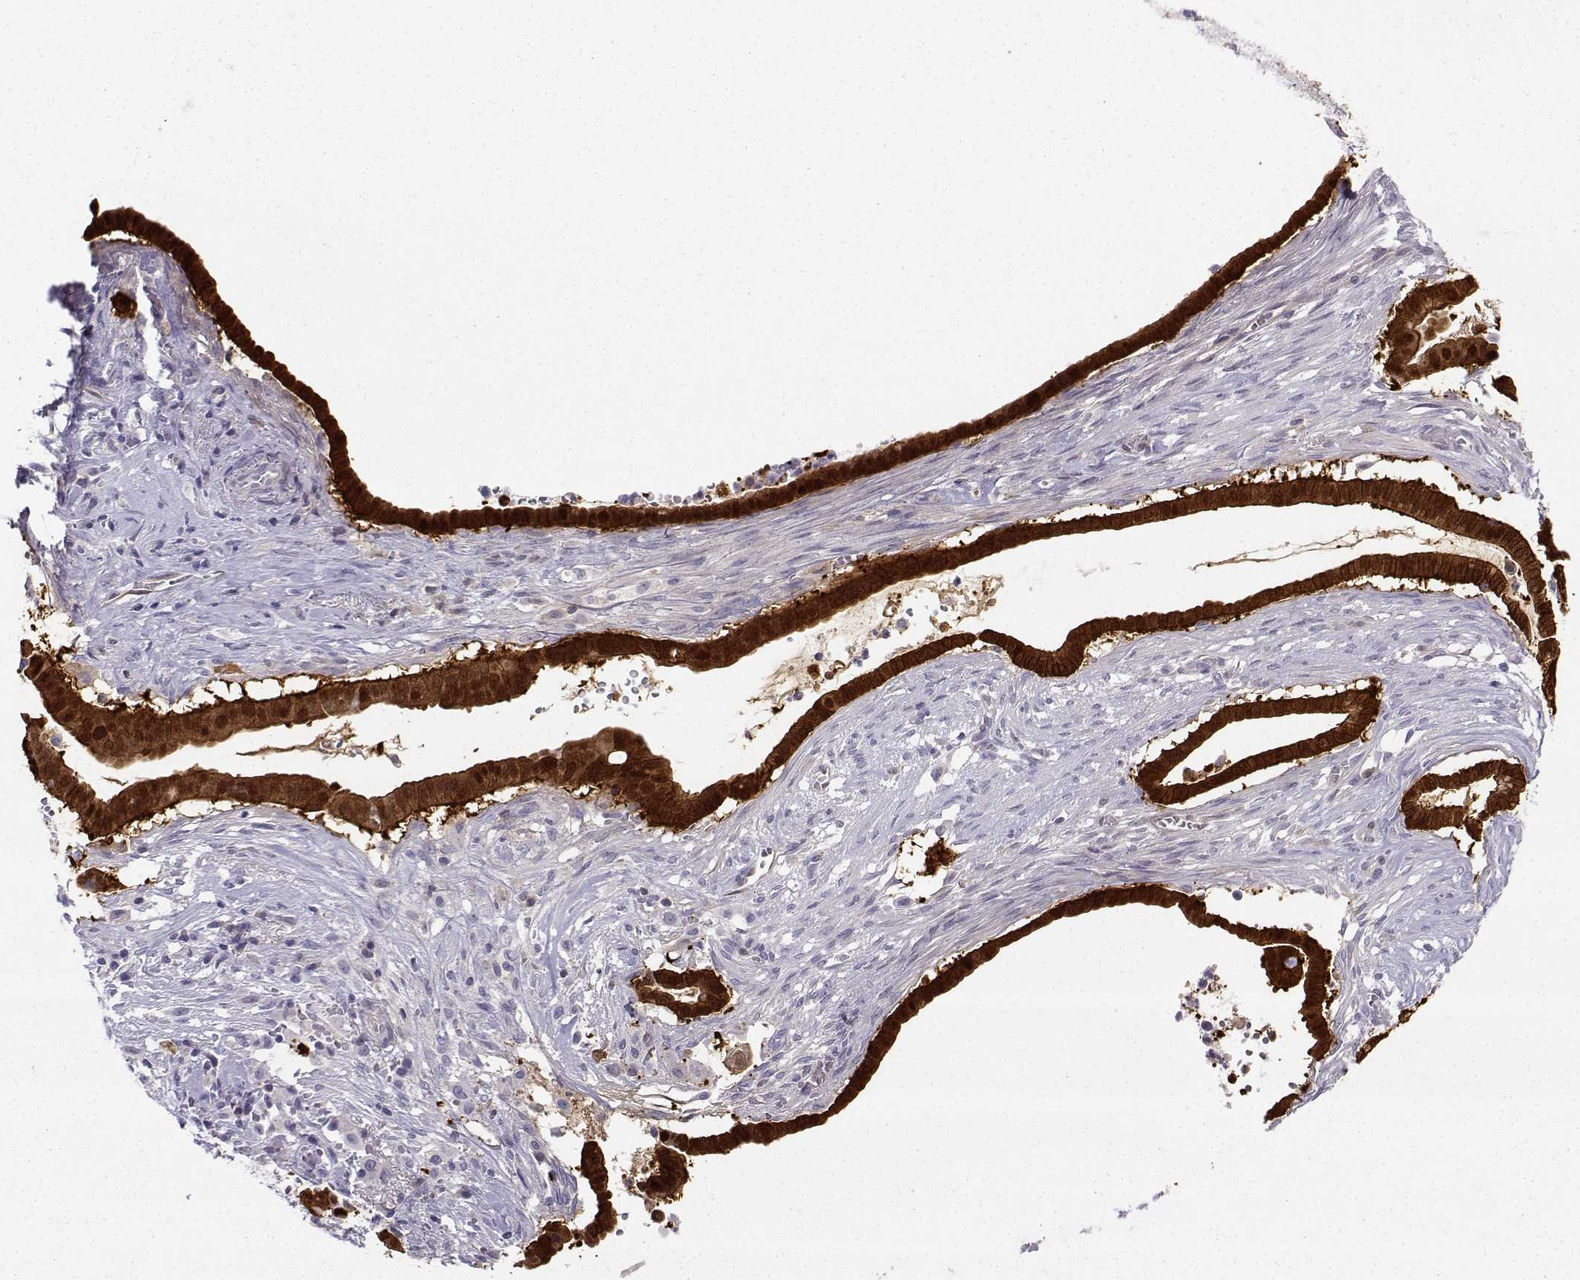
{"staining": {"intensity": "strong", "quantity": ">75%", "location": "cytoplasmic/membranous"}, "tissue": "pancreatic cancer", "cell_type": "Tumor cells", "image_type": "cancer", "snomed": [{"axis": "morphology", "description": "Adenocarcinoma, NOS"}, {"axis": "topography", "description": "Pancreas"}], "caption": "A high amount of strong cytoplasmic/membranous staining is identified in approximately >75% of tumor cells in pancreatic cancer (adenocarcinoma) tissue. (Stains: DAB (3,3'-diaminobenzidine) in brown, nuclei in blue, Microscopy: brightfield microscopy at high magnification).", "gene": "NQO1", "patient": {"sex": "male", "age": 61}}